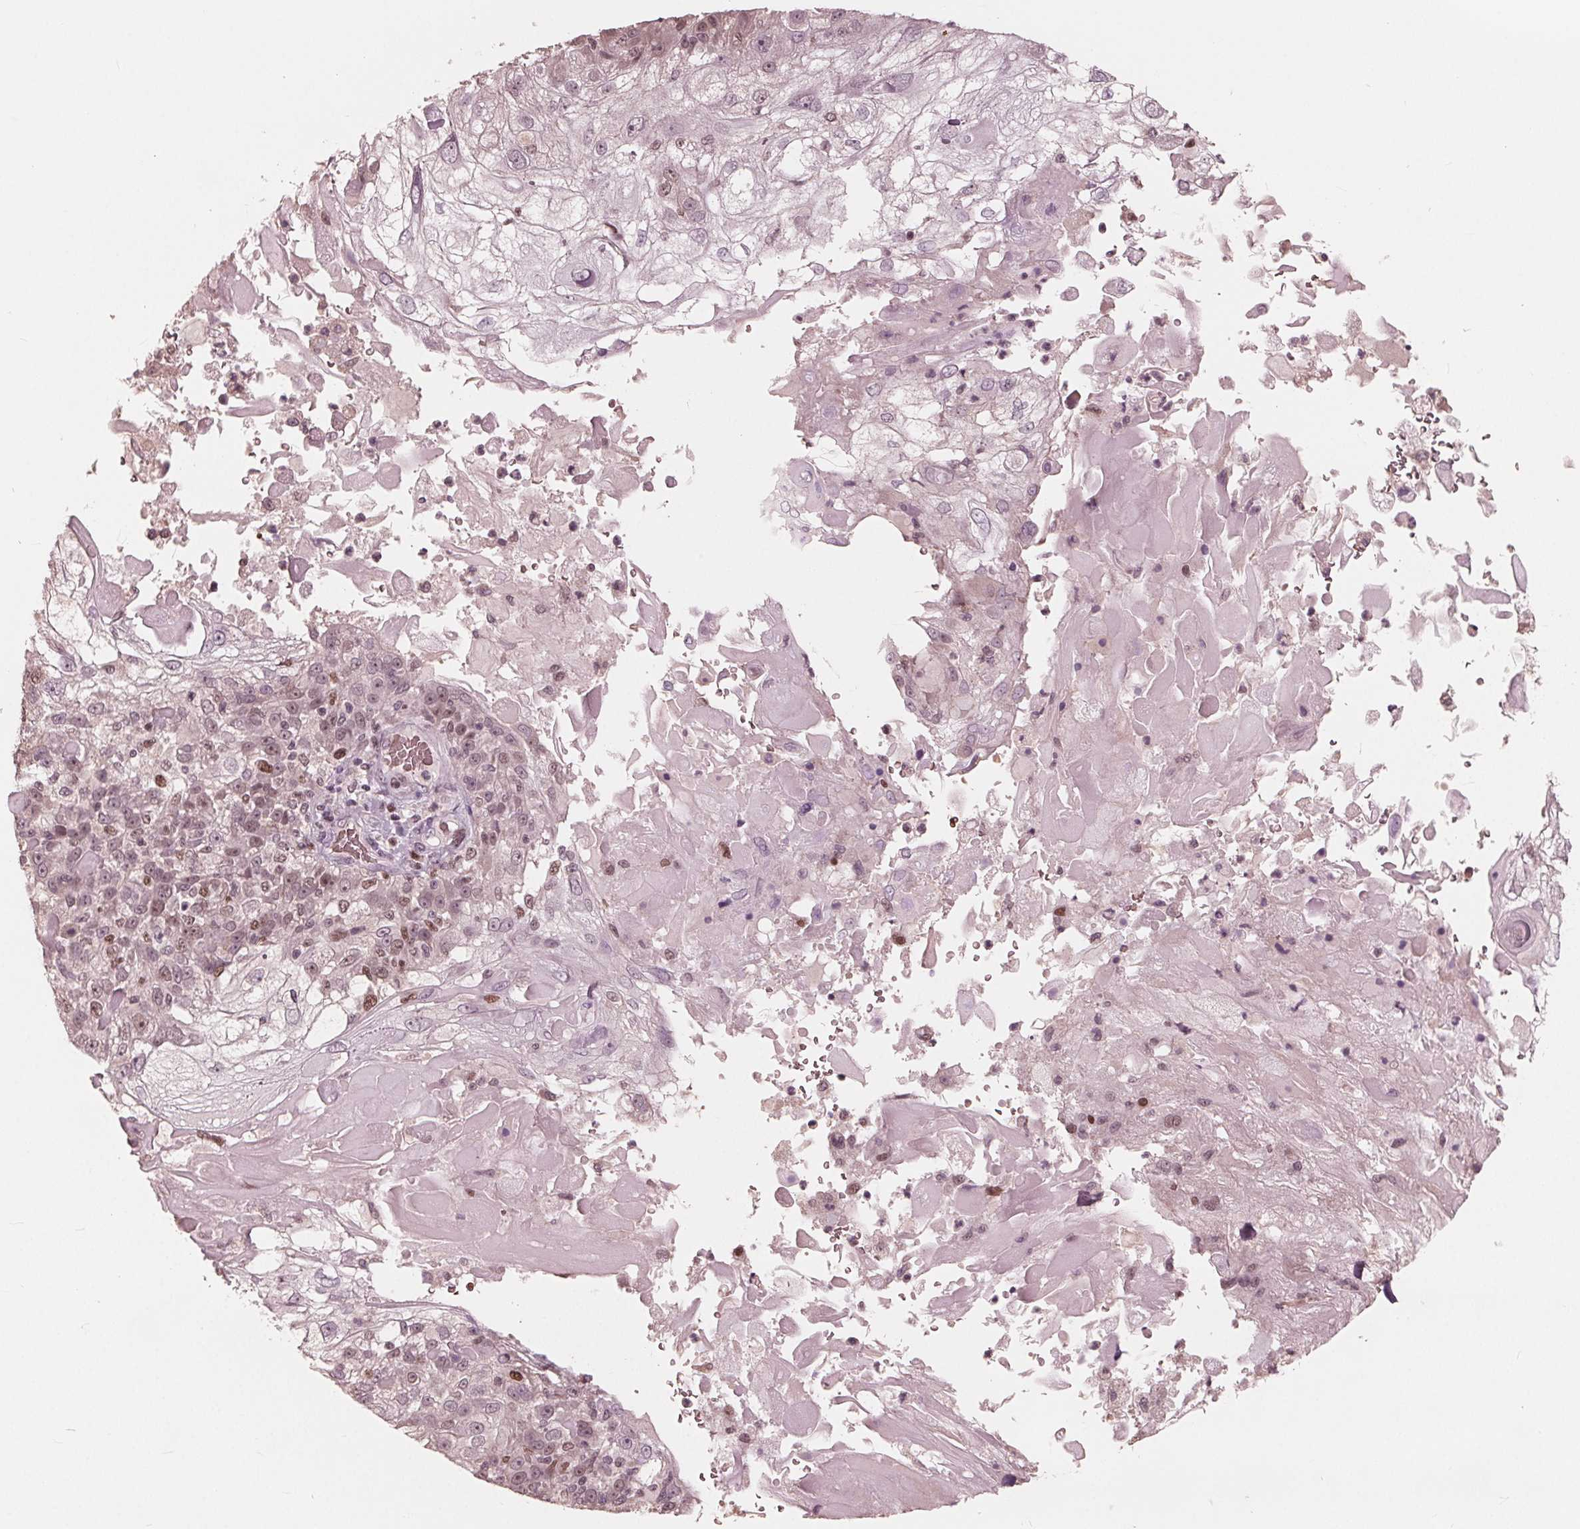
{"staining": {"intensity": "moderate", "quantity": "<25%", "location": "nuclear"}, "tissue": "skin cancer", "cell_type": "Tumor cells", "image_type": "cancer", "snomed": [{"axis": "morphology", "description": "Normal tissue, NOS"}, {"axis": "morphology", "description": "Squamous cell carcinoma, NOS"}, {"axis": "topography", "description": "Skin"}], "caption": "Protein staining of skin cancer (squamous cell carcinoma) tissue exhibits moderate nuclear positivity in approximately <25% of tumor cells.", "gene": "HIRIP3", "patient": {"sex": "female", "age": 83}}